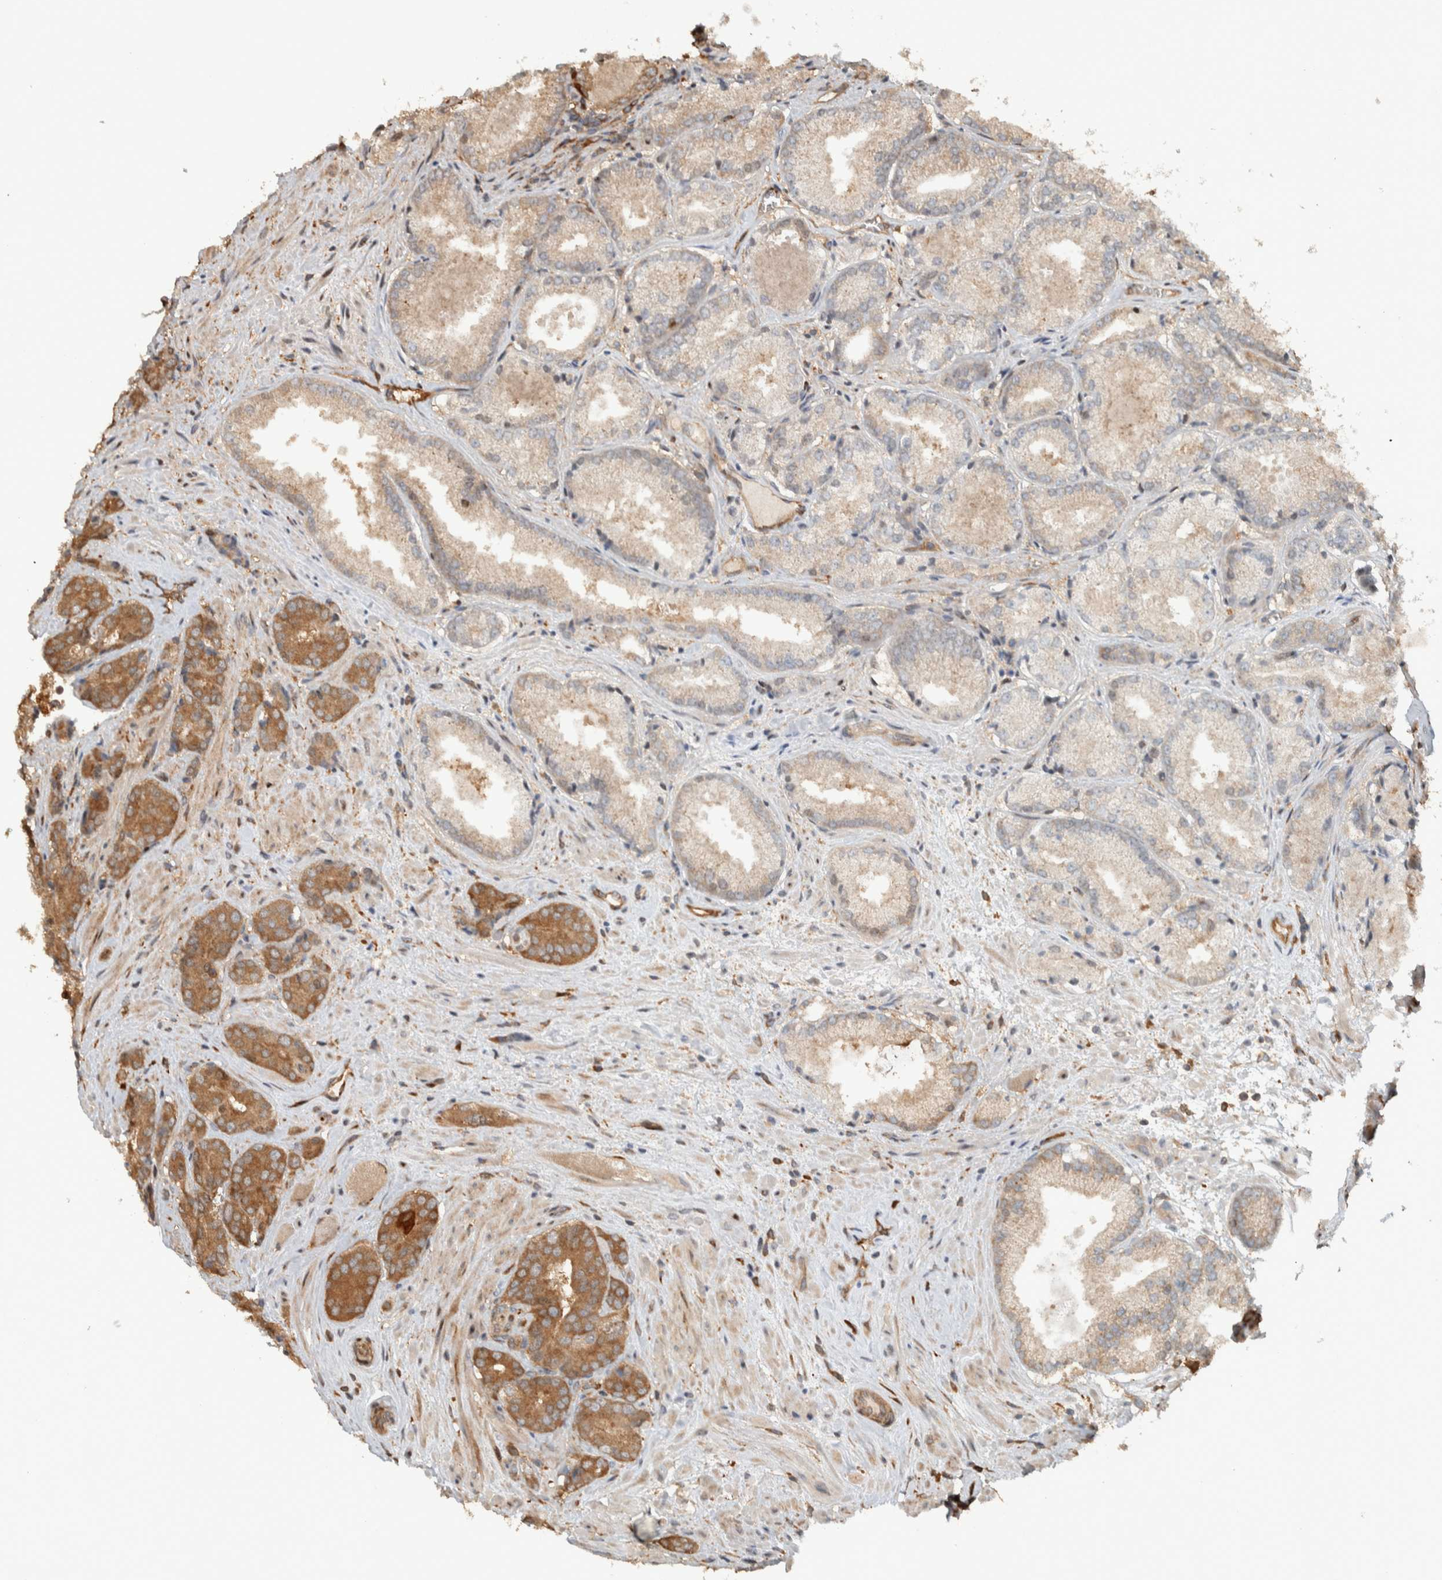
{"staining": {"intensity": "moderate", "quantity": "25%-75%", "location": "cytoplasmic/membranous"}, "tissue": "prostate cancer", "cell_type": "Tumor cells", "image_type": "cancer", "snomed": [{"axis": "morphology", "description": "Adenocarcinoma, High grade"}, {"axis": "topography", "description": "Prostate"}], "caption": "Immunohistochemistry photomicrograph of neoplastic tissue: human prostate adenocarcinoma (high-grade) stained using immunohistochemistry reveals medium levels of moderate protein expression localized specifically in the cytoplasmic/membranous of tumor cells, appearing as a cytoplasmic/membranous brown color.", "gene": "CNTROB", "patient": {"sex": "male", "age": 71}}